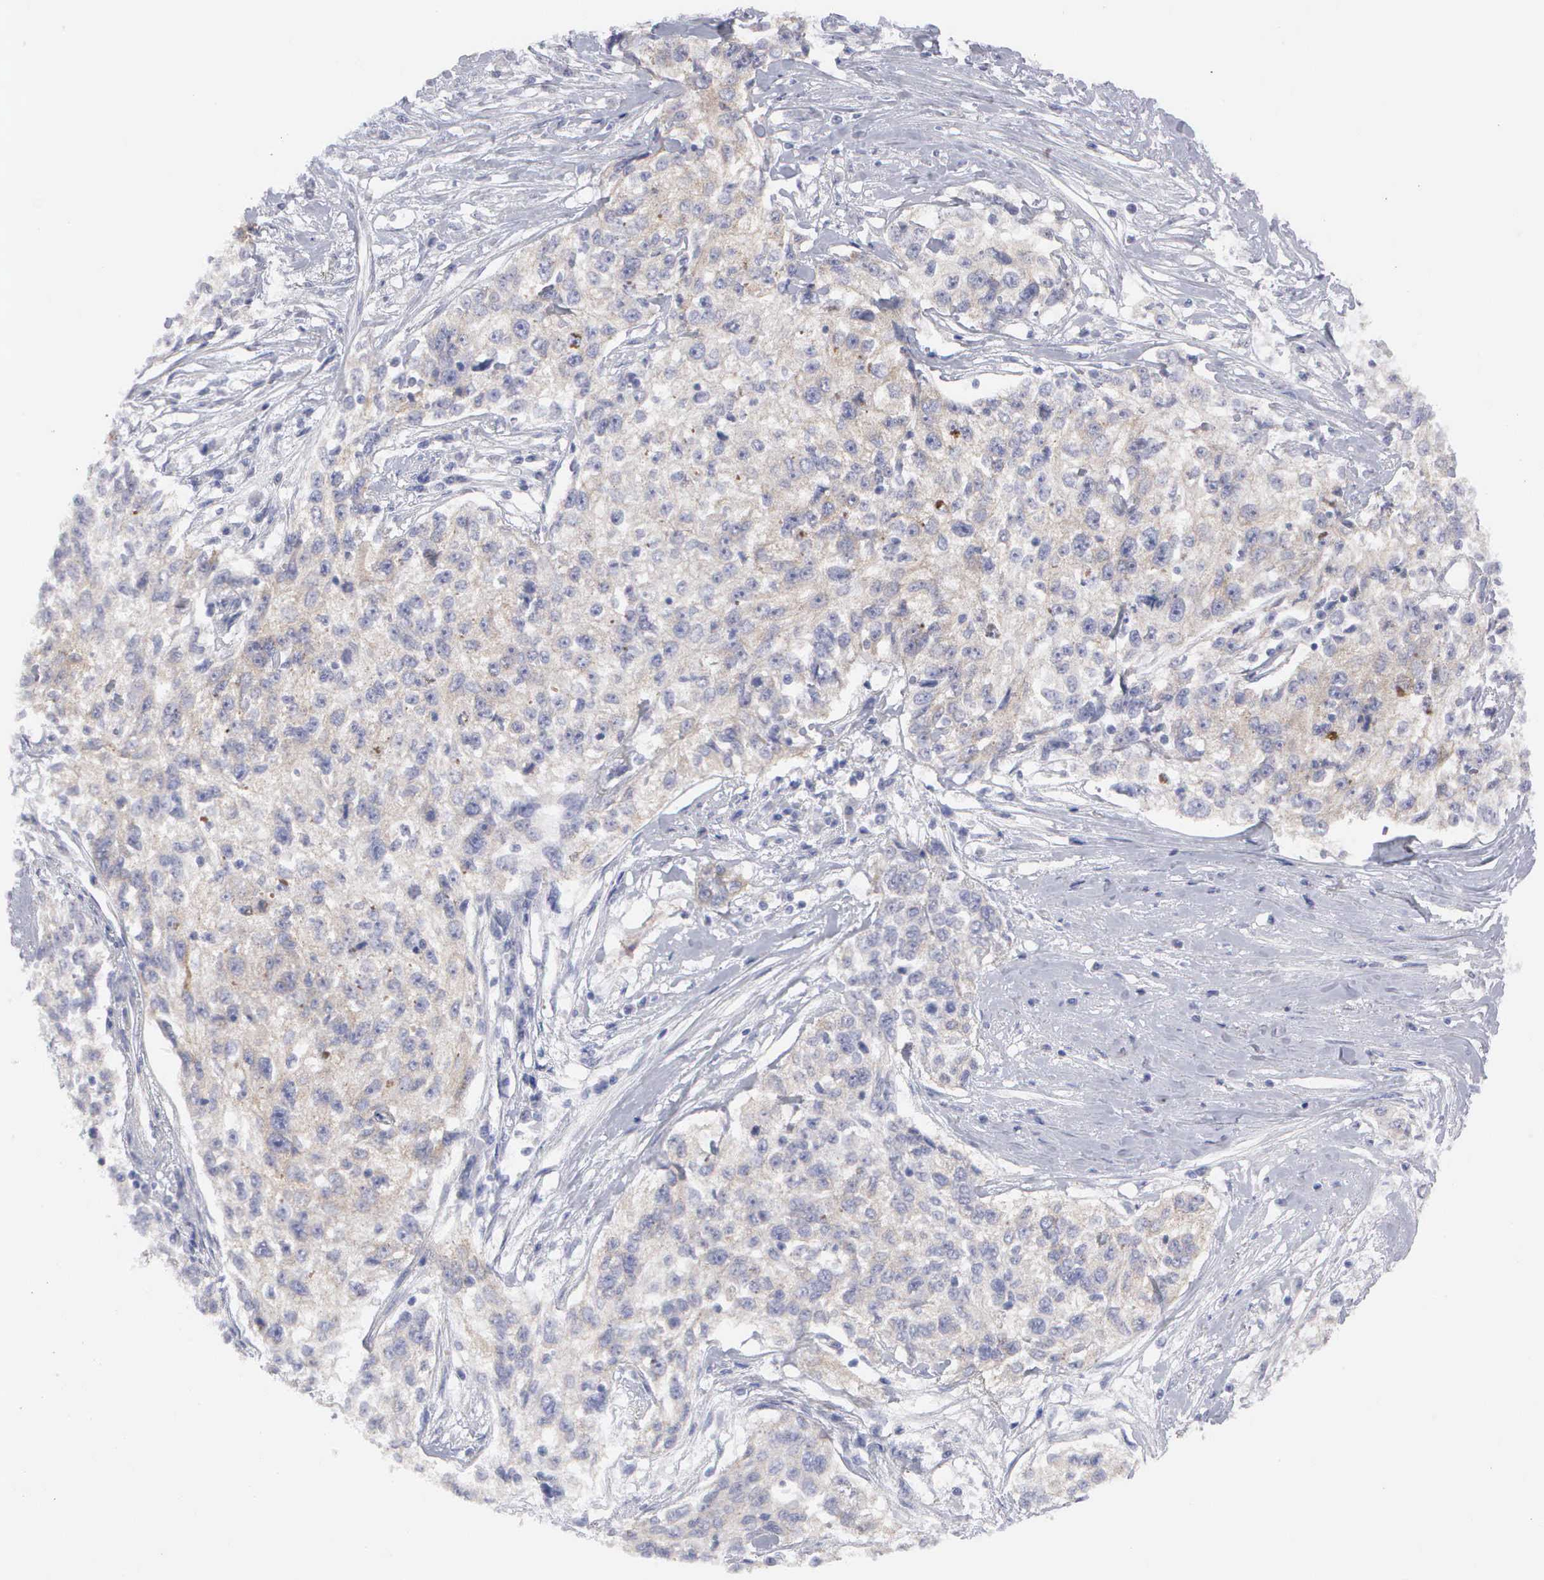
{"staining": {"intensity": "weak", "quantity": "25%-75%", "location": "cytoplasmic/membranous"}, "tissue": "cervical cancer", "cell_type": "Tumor cells", "image_type": "cancer", "snomed": [{"axis": "morphology", "description": "Squamous cell carcinoma, NOS"}, {"axis": "topography", "description": "Cervix"}], "caption": "Protein staining of squamous cell carcinoma (cervical) tissue exhibits weak cytoplasmic/membranous staining in approximately 25%-75% of tumor cells.", "gene": "CEP170B", "patient": {"sex": "female", "age": 57}}